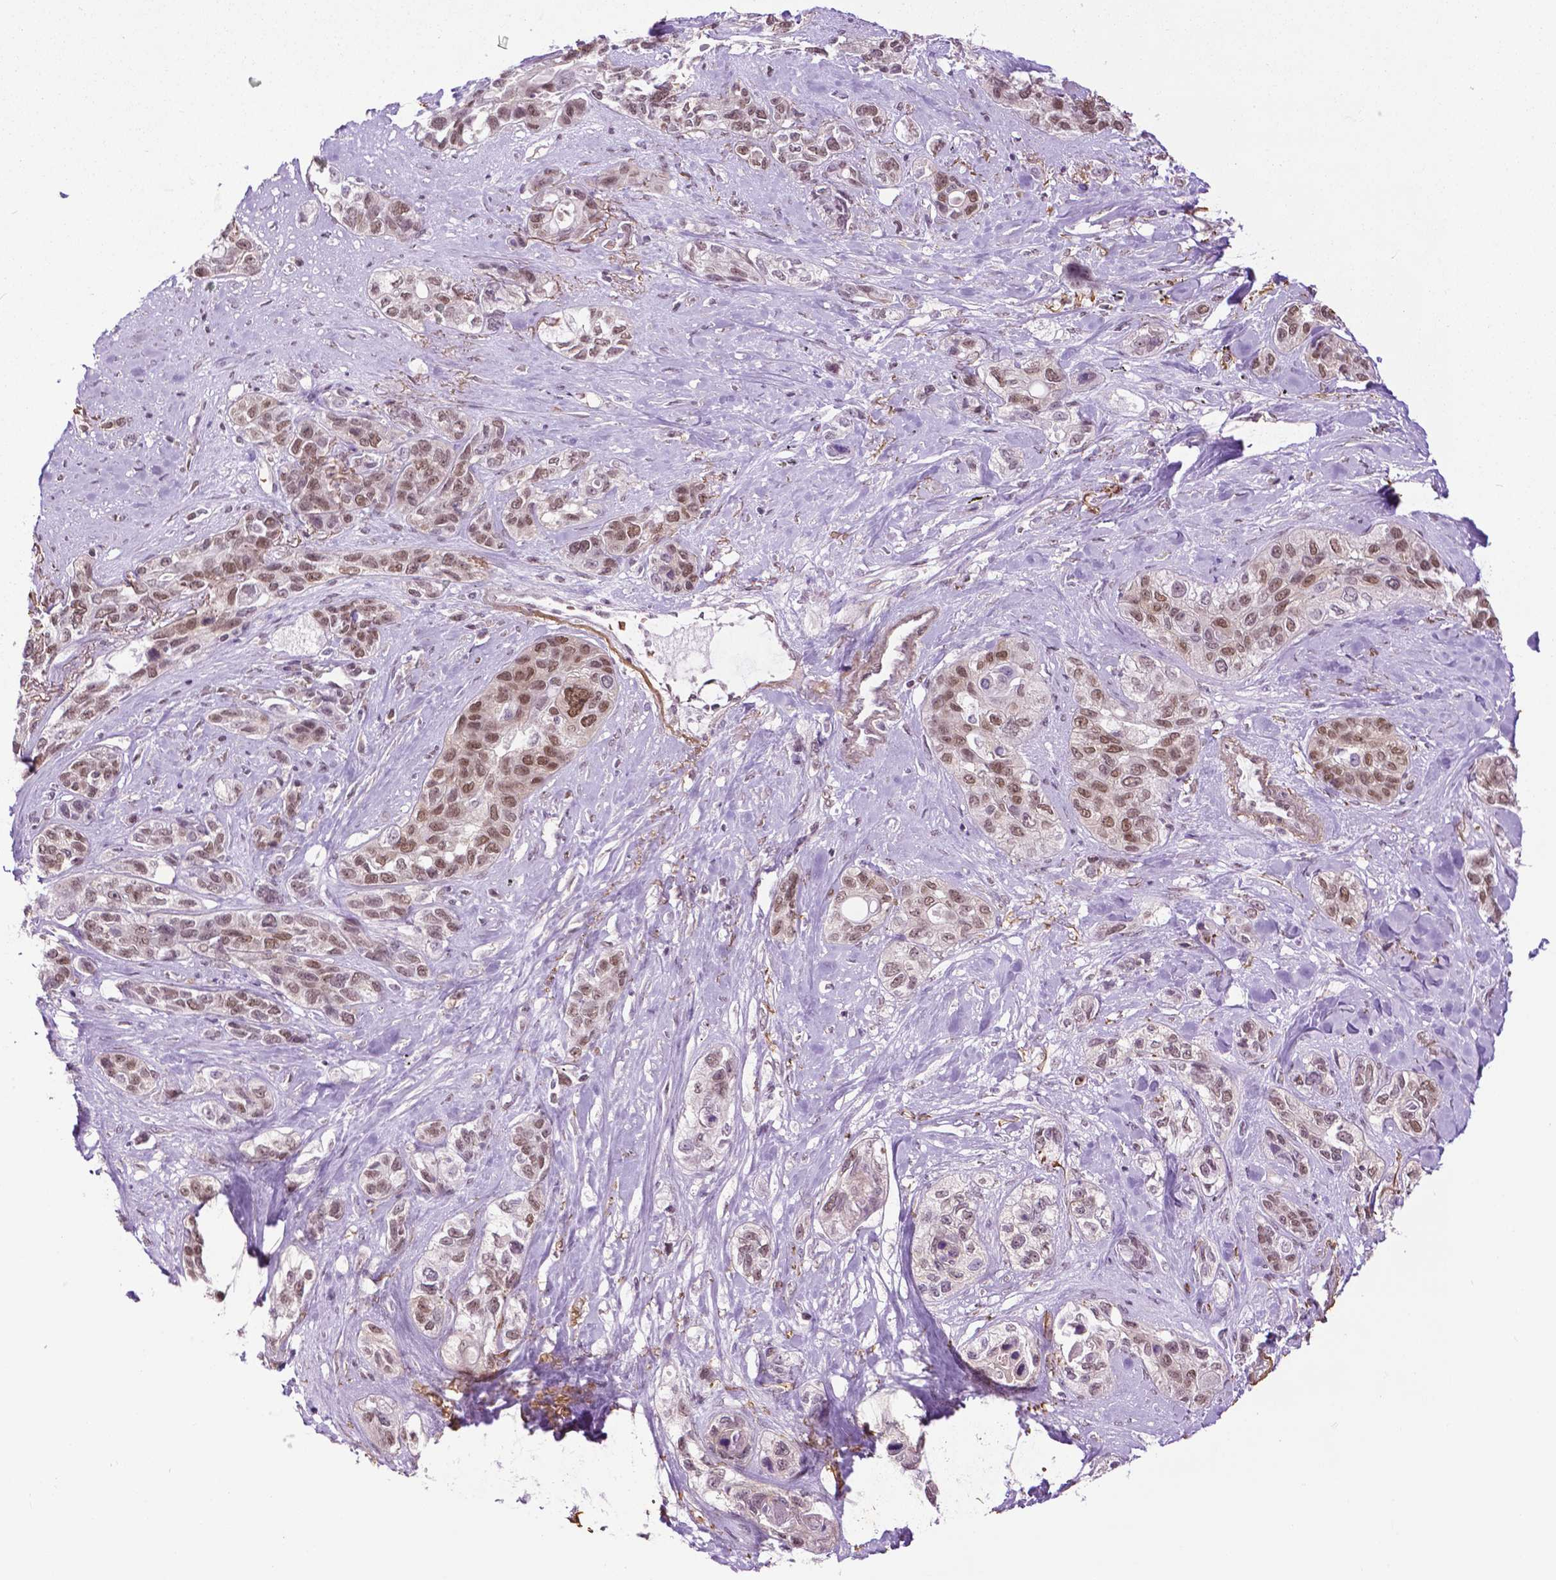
{"staining": {"intensity": "moderate", "quantity": ">75%", "location": "nuclear"}, "tissue": "lung cancer", "cell_type": "Tumor cells", "image_type": "cancer", "snomed": [{"axis": "morphology", "description": "Squamous cell carcinoma, NOS"}, {"axis": "topography", "description": "Lung"}], "caption": "Lung squamous cell carcinoma stained for a protein demonstrates moderate nuclear positivity in tumor cells. The staining was performed using DAB (3,3'-diaminobenzidine) to visualize the protein expression in brown, while the nuclei were stained in blue with hematoxylin (Magnification: 20x).", "gene": "UBQLN4", "patient": {"sex": "female", "age": 70}}